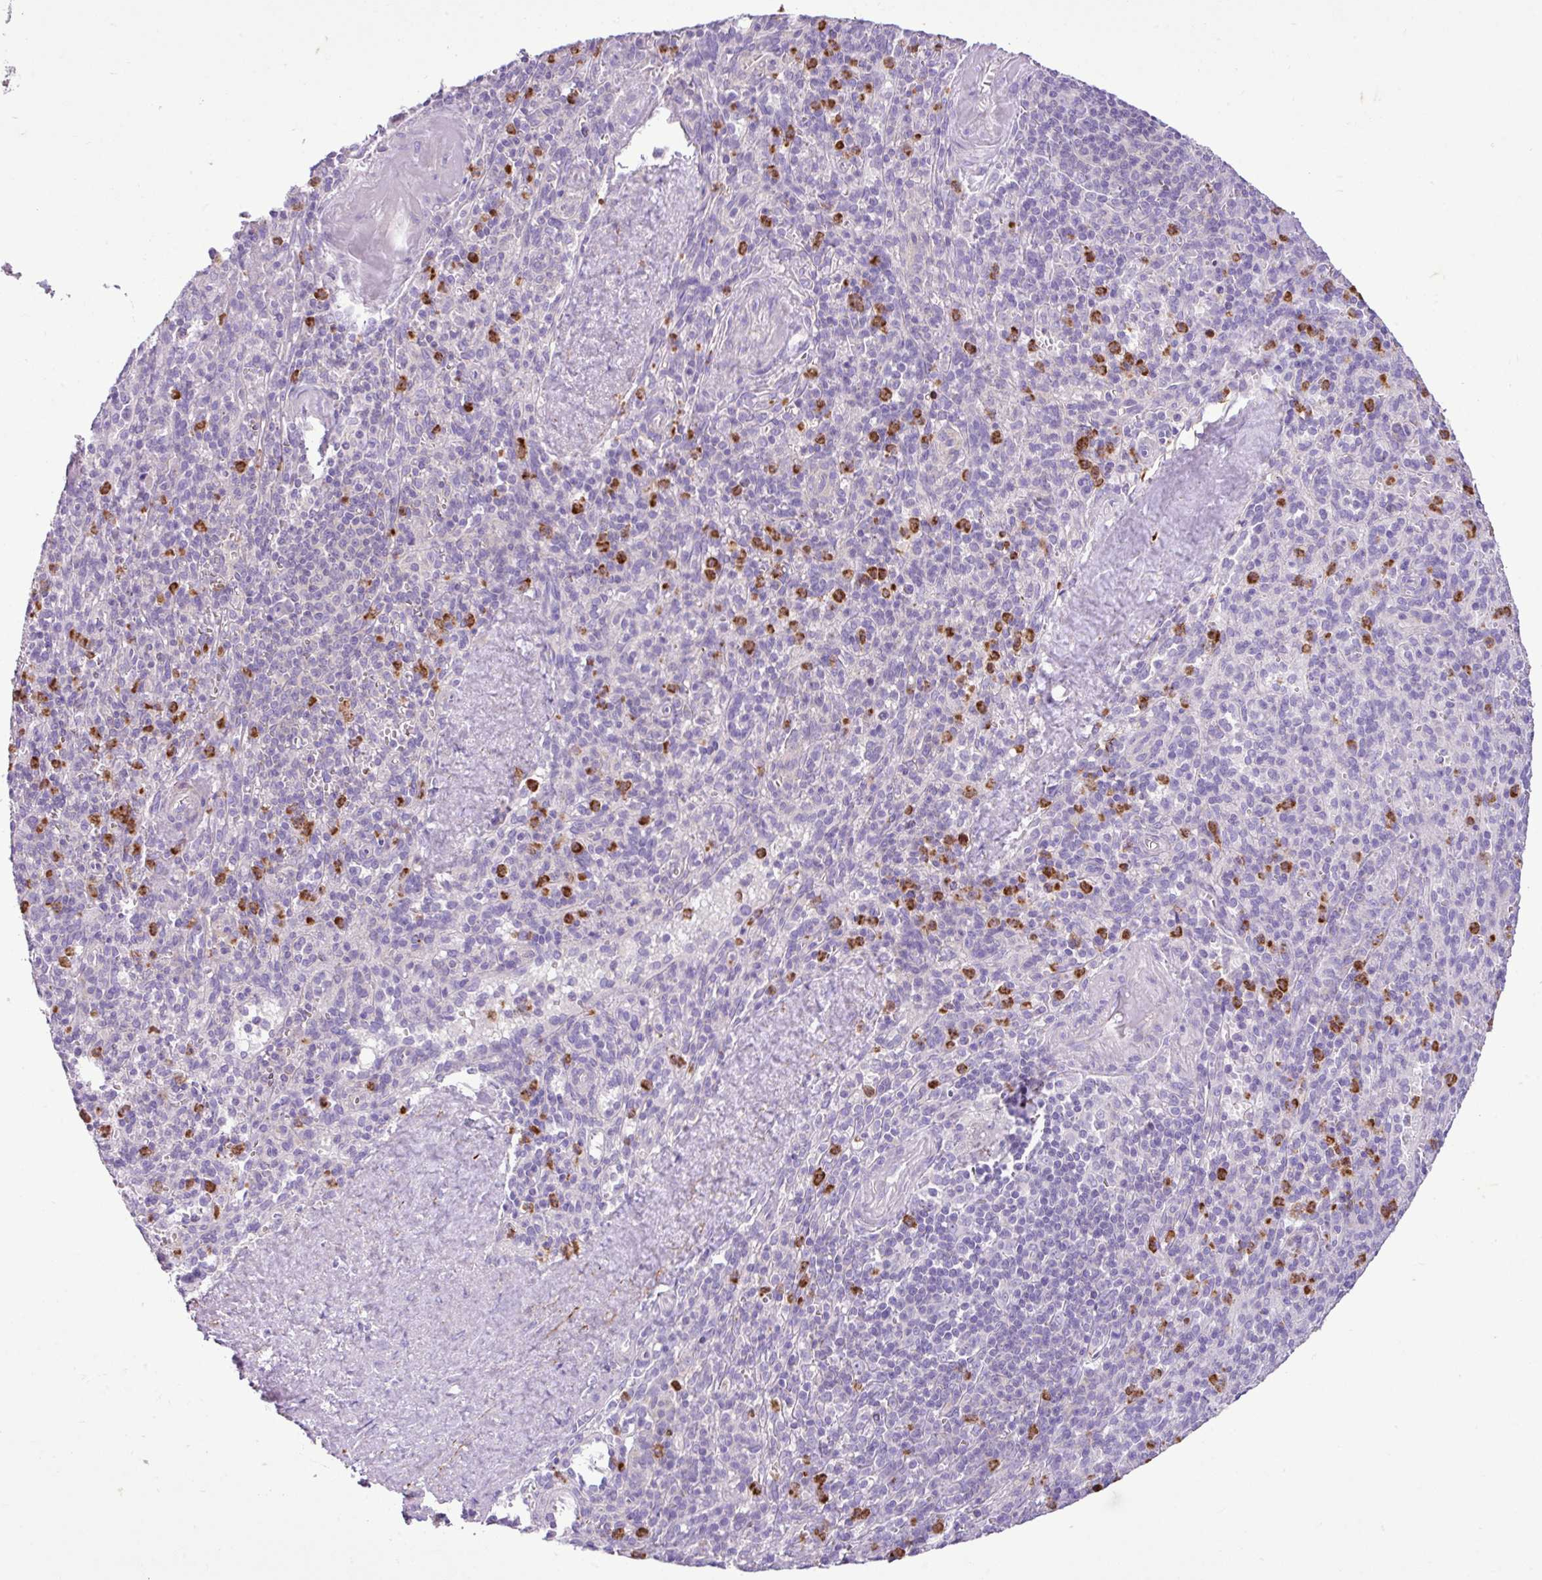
{"staining": {"intensity": "strong", "quantity": "25%-75%", "location": "cytoplasmic/membranous"}, "tissue": "spleen", "cell_type": "Cells in red pulp", "image_type": "normal", "snomed": [{"axis": "morphology", "description": "Normal tissue, NOS"}, {"axis": "topography", "description": "Spleen"}], "caption": "A brown stain highlights strong cytoplasmic/membranous expression of a protein in cells in red pulp of benign human spleen. Using DAB (3,3'-diaminobenzidine) (brown) and hematoxylin (blue) stains, captured at high magnification using brightfield microscopy.", "gene": "ZSCAN5A", "patient": {"sex": "female", "age": 70}}